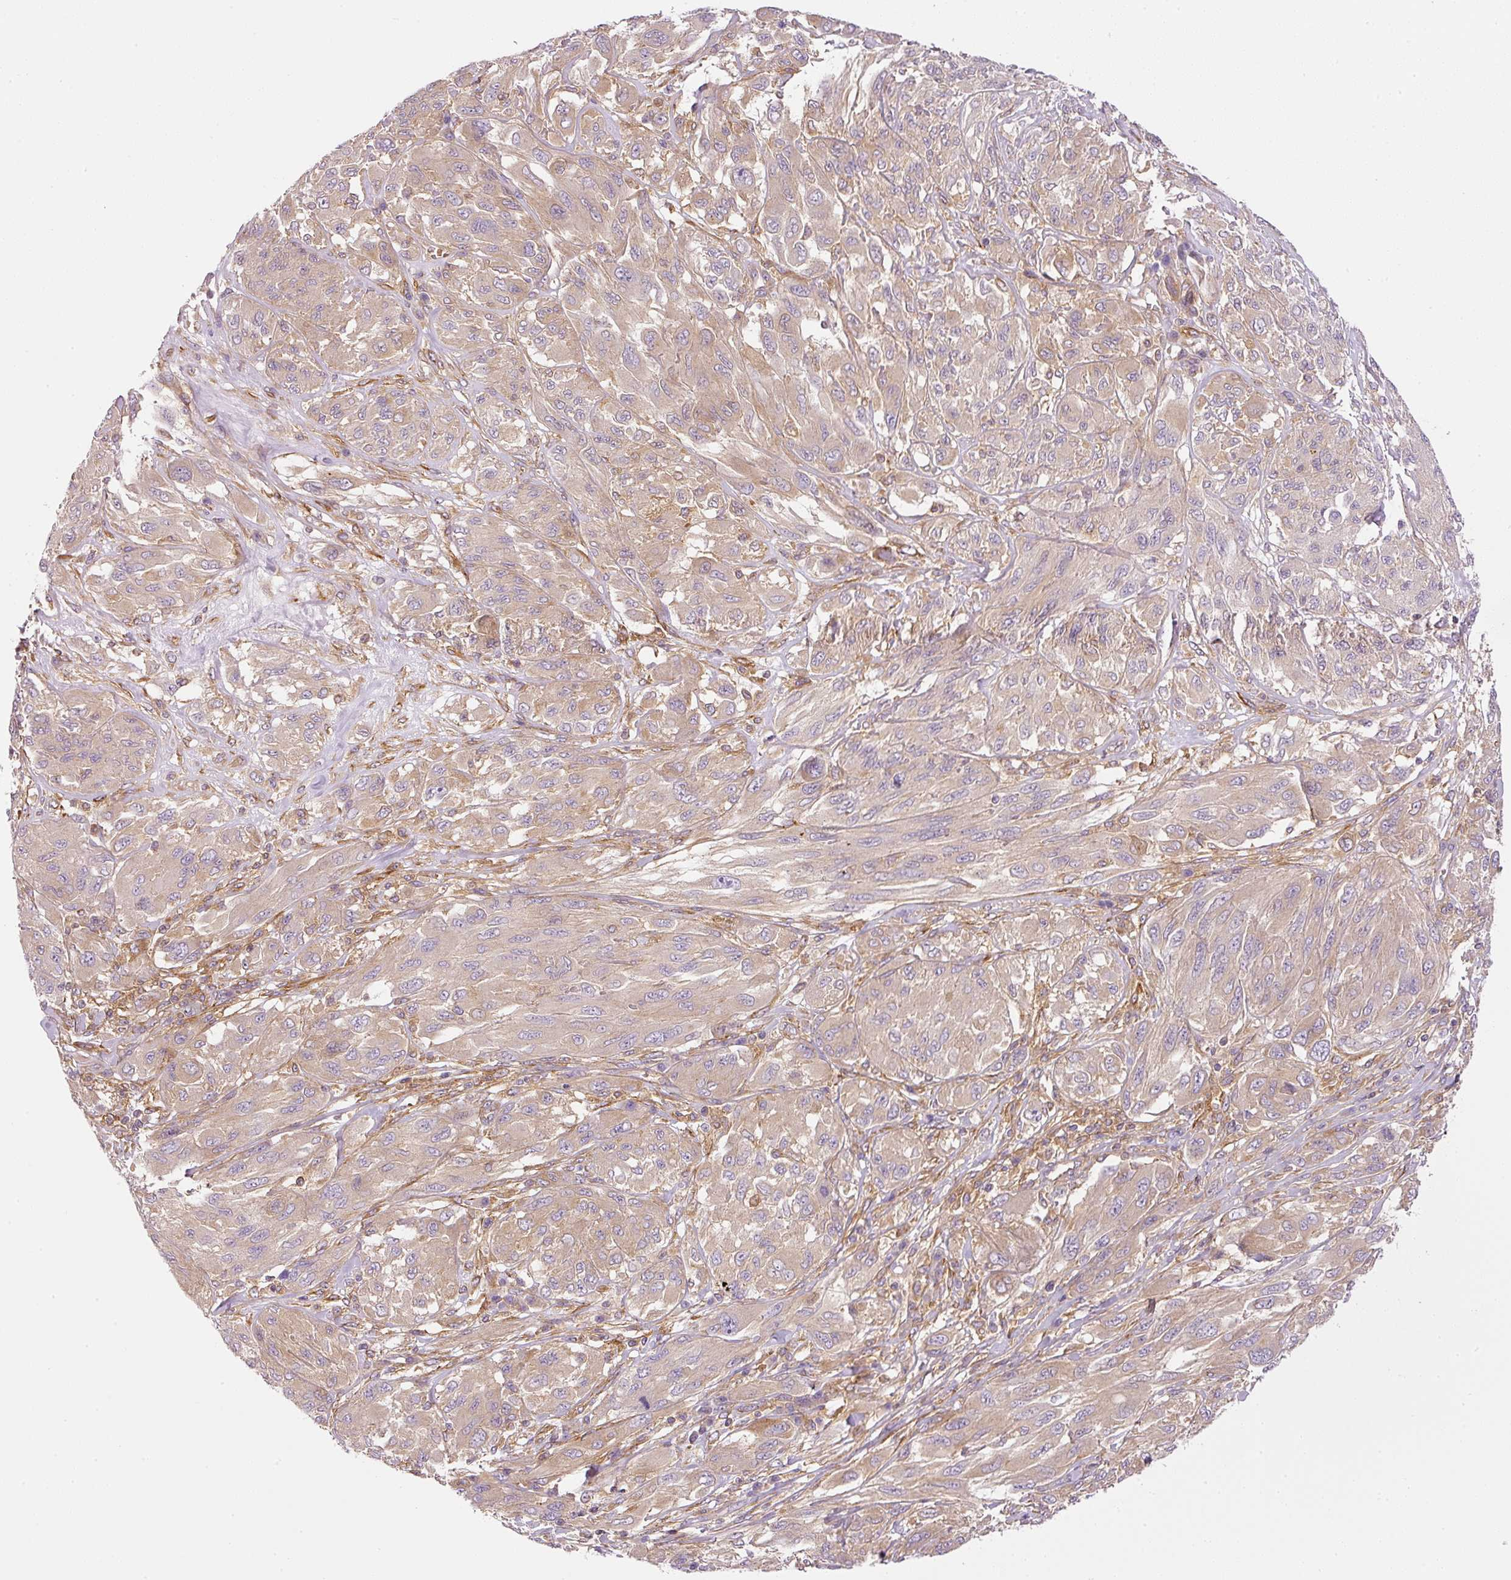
{"staining": {"intensity": "moderate", "quantity": "<25%", "location": "cytoplasmic/membranous"}, "tissue": "melanoma", "cell_type": "Tumor cells", "image_type": "cancer", "snomed": [{"axis": "morphology", "description": "Malignant melanoma, NOS"}, {"axis": "topography", "description": "Skin"}], "caption": "Immunohistochemical staining of human melanoma exhibits low levels of moderate cytoplasmic/membranous expression in approximately <25% of tumor cells. (DAB IHC, brown staining for protein, blue staining for nuclei).", "gene": "TBC1D2B", "patient": {"sex": "female", "age": 91}}